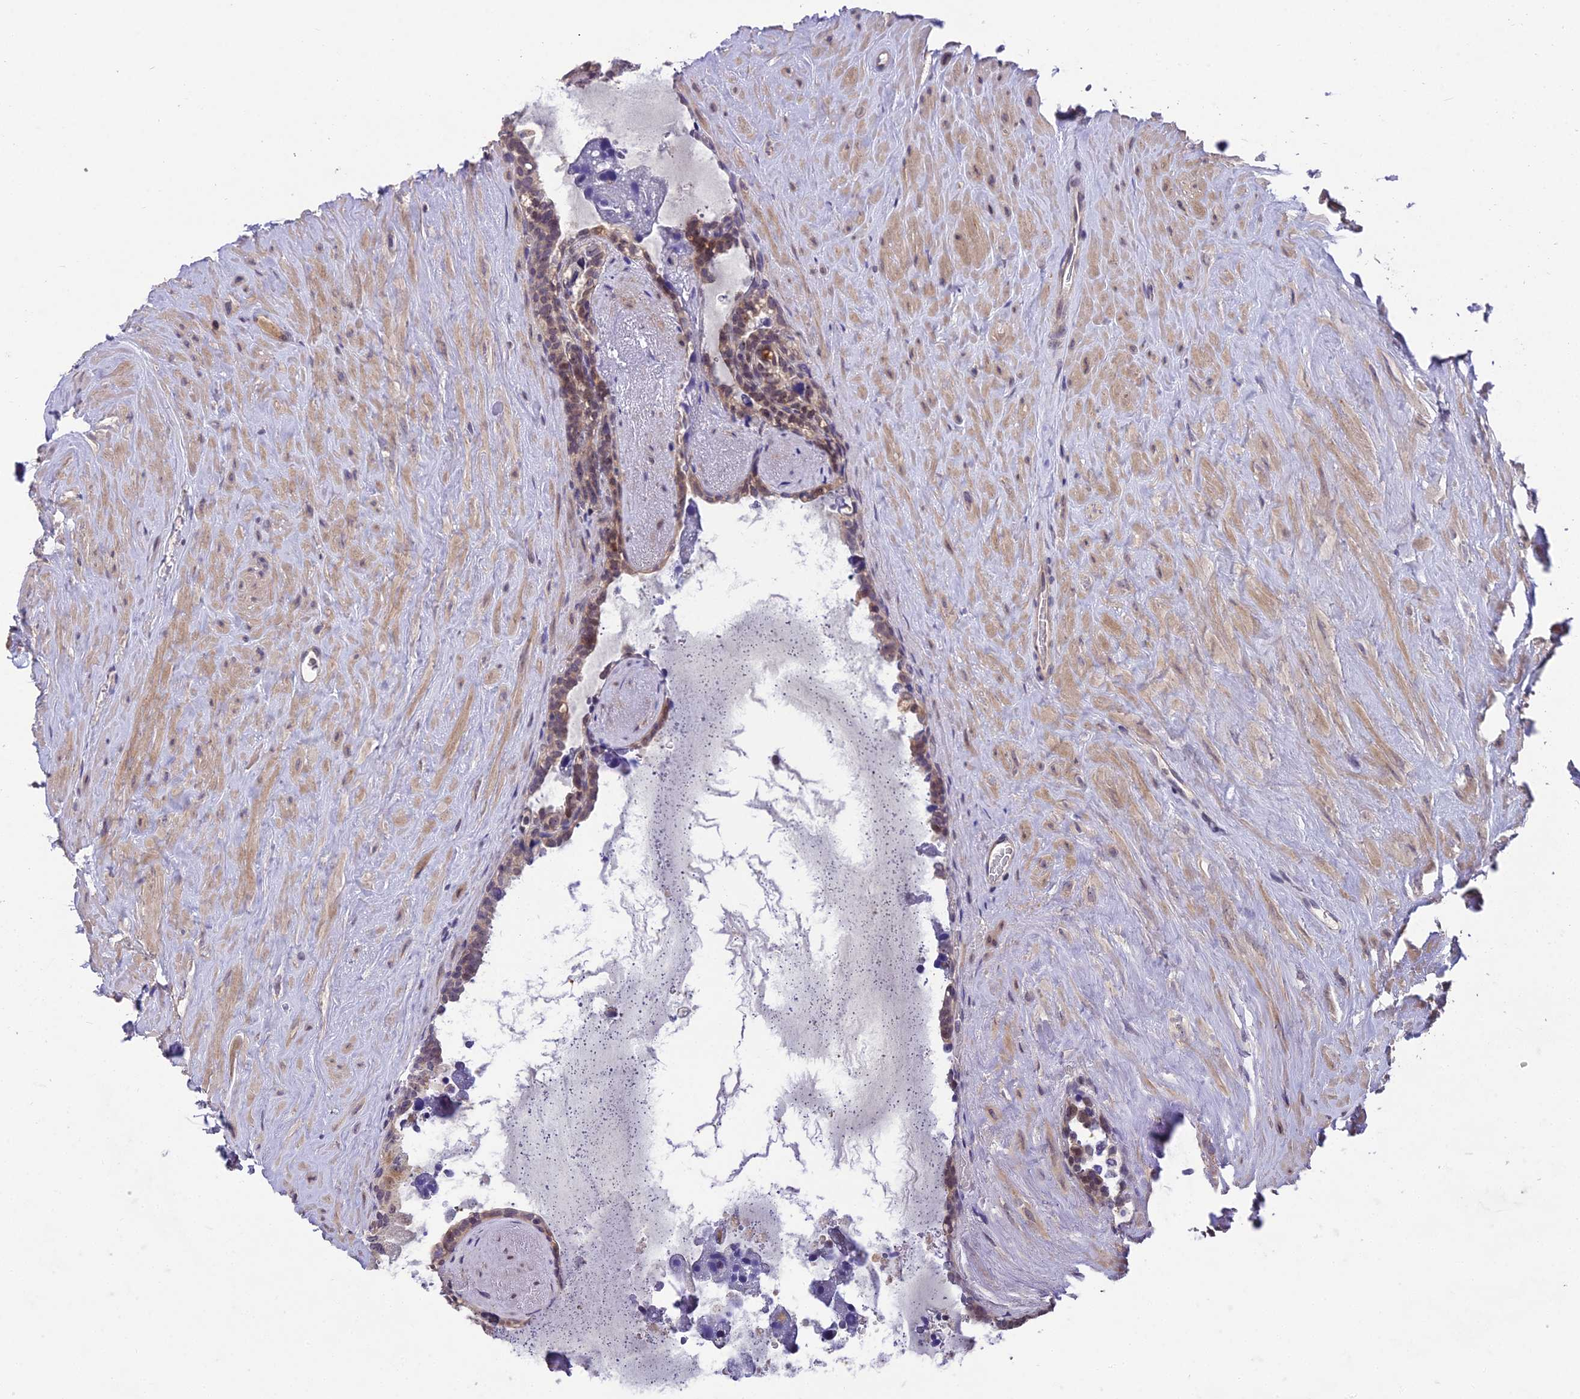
{"staining": {"intensity": "moderate", "quantity": "<25%", "location": "nuclear"}, "tissue": "seminal vesicle", "cell_type": "Glandular cells", "image_type": "normal", "snomed": [{"axis": "morphology", "description": "Normal tissue, NOS"}, {"axis": "topography", "description": "Seminal veicle"}], "caption": "A high-resolution micrograph shows IHC staining of normal seminal vesicle, which reveals moderate nuclear expression in approximately <25% of glandular cells. The staining is performed using DAB brown chromogen to label protein expression. The nuclei are counter-stained blue using hematoxylin.", "gene": "ZNF333", "patient": {"sex": "male", "age": 68}}